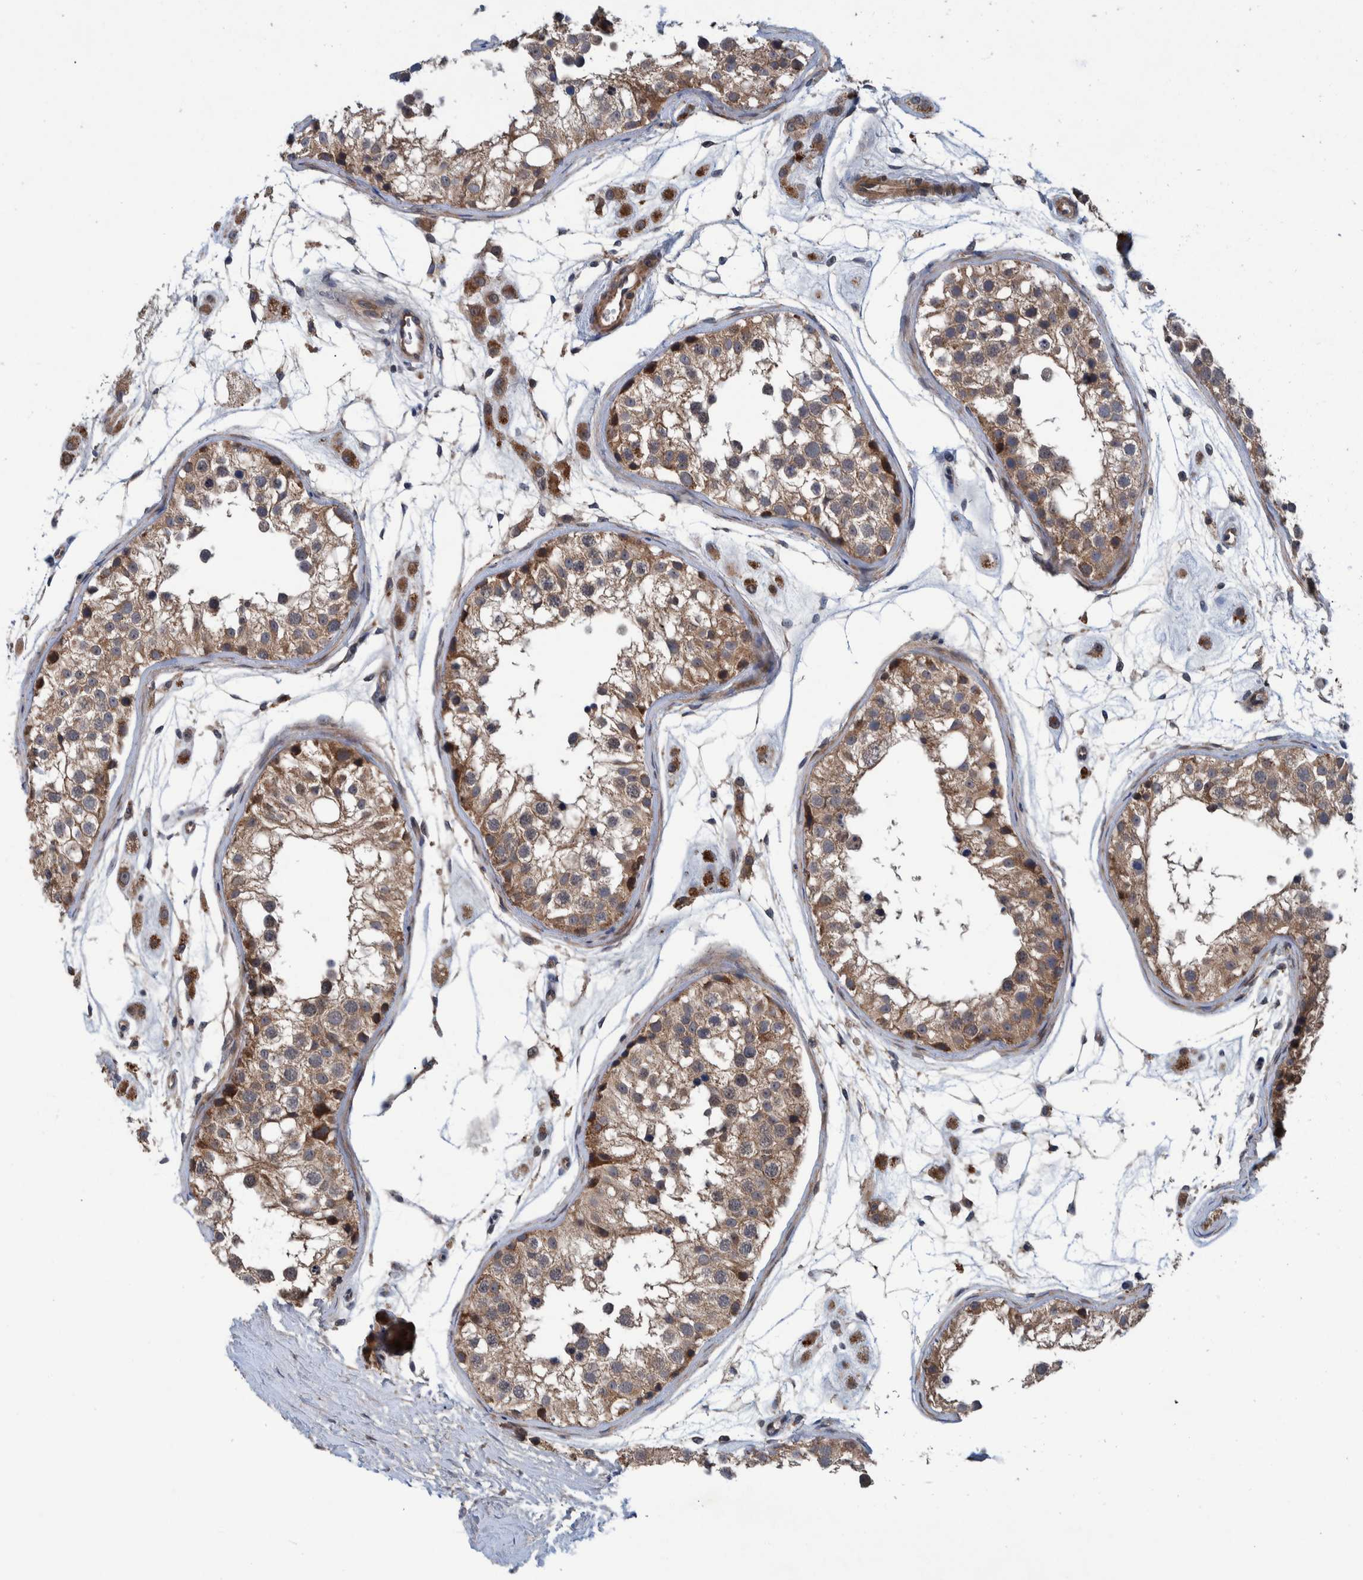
{"staining": {"intensity": "moderate", "quantity": ">75%", "location": "cytoplasmic/membranous"}, "tissue": "testis", "cell_type": "Cells in seminiferous ducts", "image_type": "normal", "snomed": [{"axis": "morphology", "description": "Normal tissue, NOS"}, {"axis": "morphology", "description": "Adenocarcinoma, metastatic, NOS"}, {"axis": "topography", "description": "Testis"}], "caption": "Immunohistochemistry (IHC) photomicrograph of unremarkable testis: human testis stained using IHC shows medium levels of moderate protein expression localized specifically in the cytoplasmic/membranous of cells in seminiferous ducts, appearing as a cytoplasmic/membranous brown color.", "gene": "ITIH3", "patient": {"sex": "male", "age": 26}}